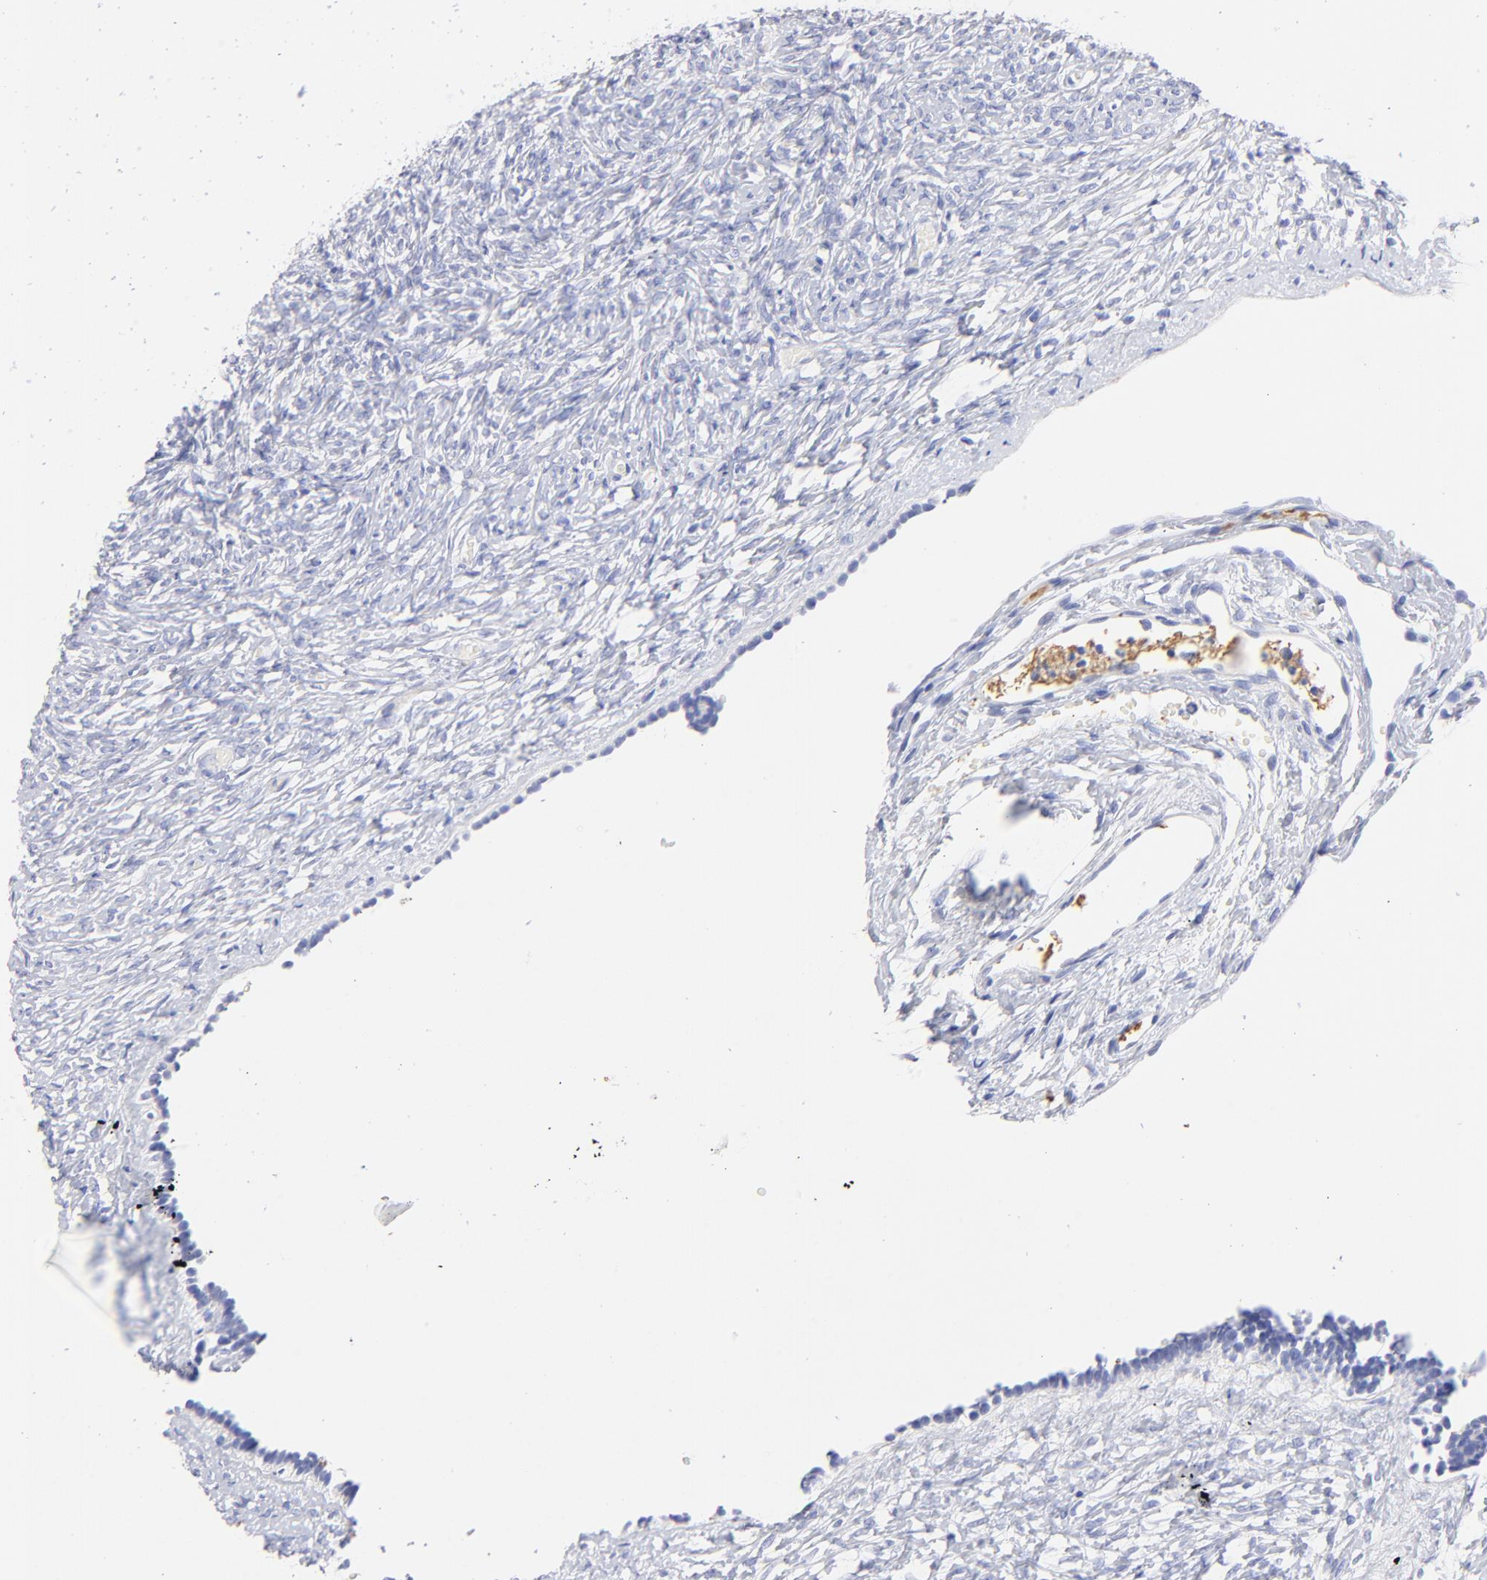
{"staining": {"intensity": "negative", "quantity": "none", "location": "none"}, "tissue": "ovary", "cell_type": "Ovarian stroma cells", "image_type": "normal", "snomed": [{"axis": "morphology", "description": "Normal tissue, NOS"}, {"axis": "topography", "description": "Ovary"}], "caption": "This is an IHC histopathology image of benign human ovary. There is no positivity in ovarian stroma cells.", "gene": "HORMAD2", "patient": {"sex": "female", "age": 35}}